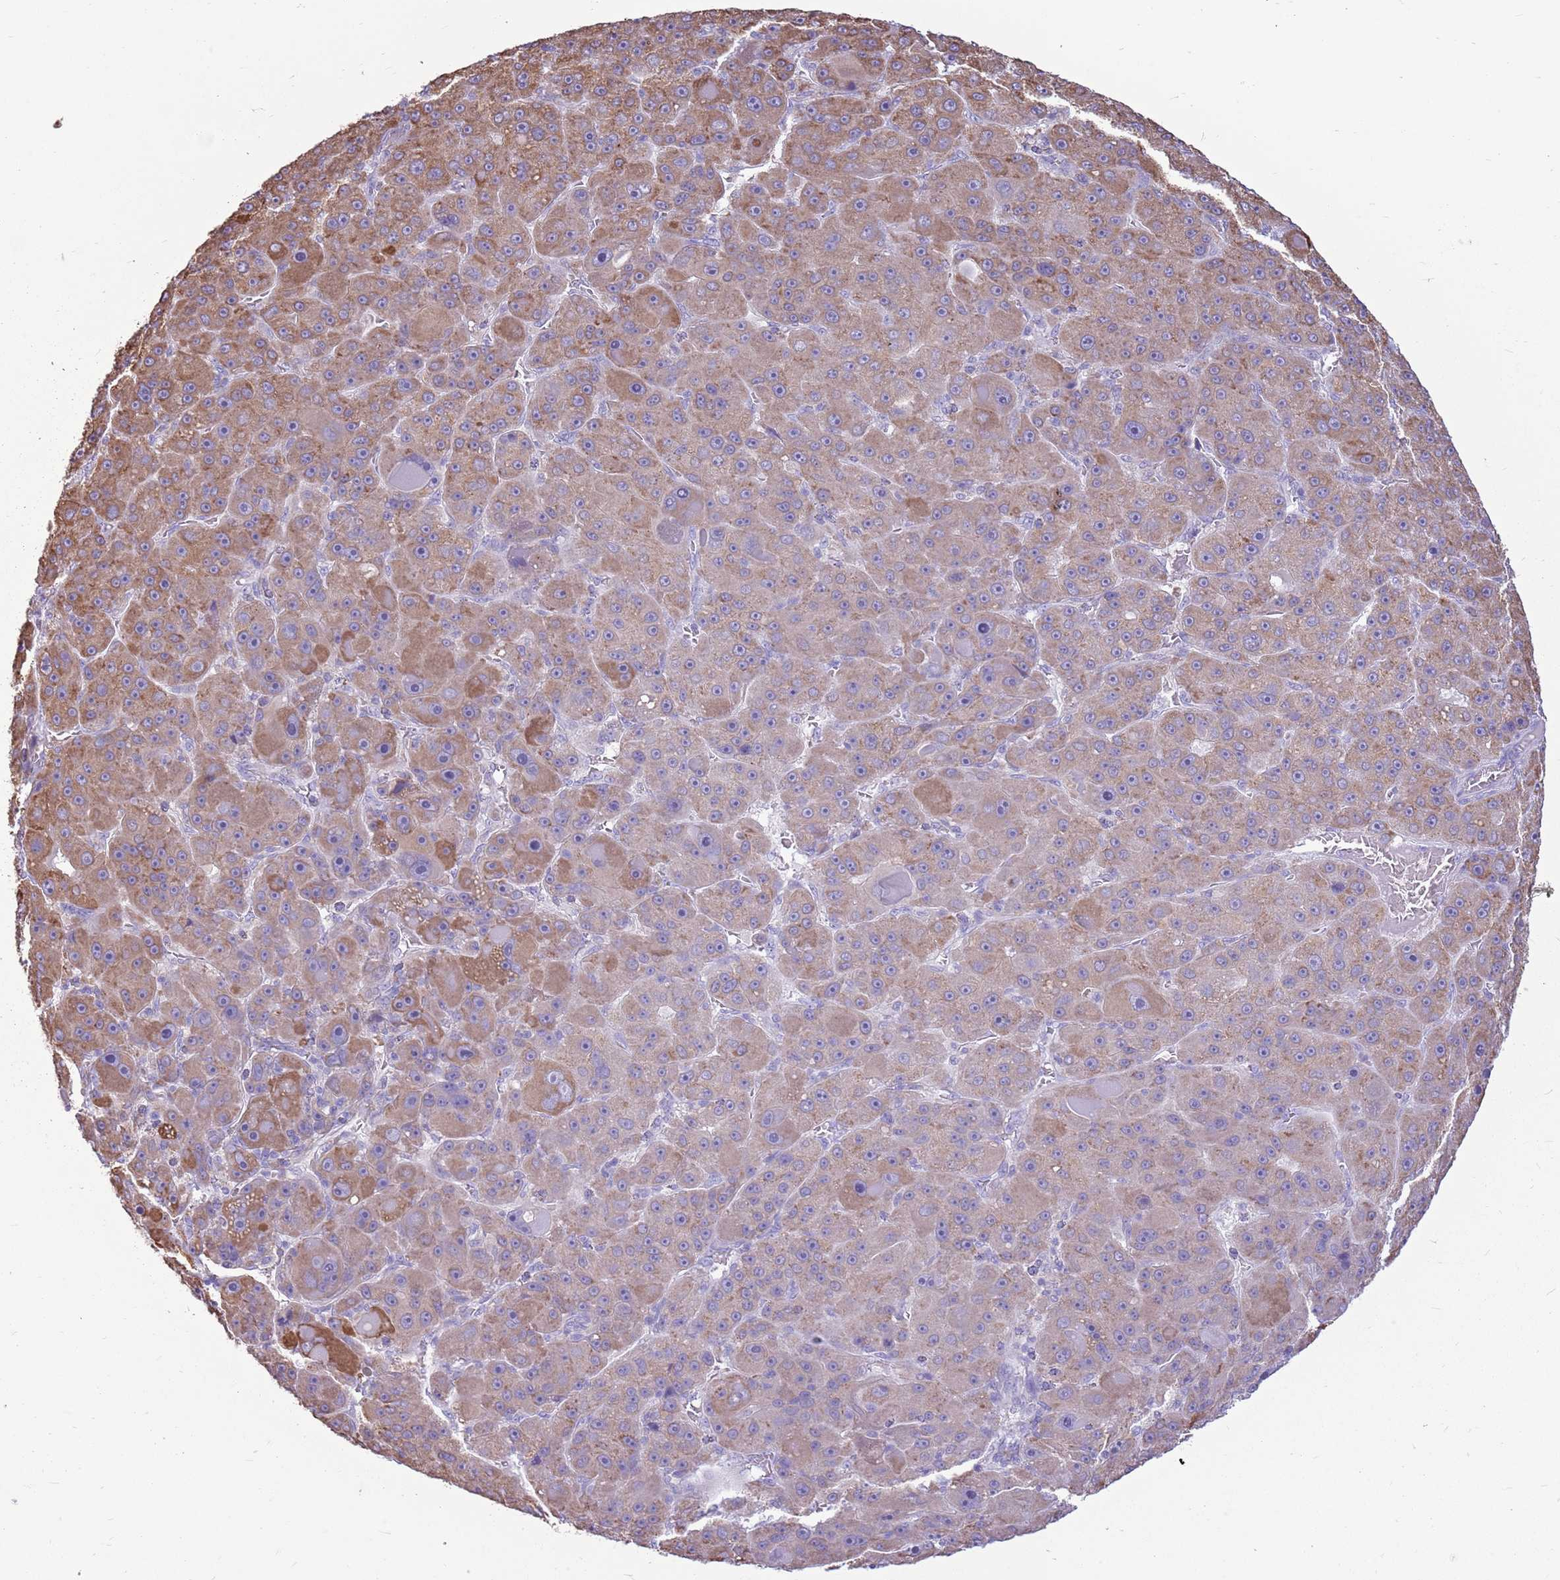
{"staining": {"intensity": "moderate", "quantity": "25%-75%", "location": "cytoplasmic/membranous"}, "tissue": "liver cancer", "cell_type": "Tumor cells", "image_type": "cancer", "snomed": [{"axis": "morphology", "description": "Carcinoma, Hepatocellular, NOS"}, {"axis": "topography", "description": "Liver"}], "caption": "Immunohistochemistry (DAB (3,3'-diaminobenzidine)) staining of human liver hepatocellular carcinoma shows moderate cytoplasmic/membranous protein positivity in about 25%-75% of tumor cells.", "gene": "KCTD19", "patient": {"sex": "male", "age": 76}}